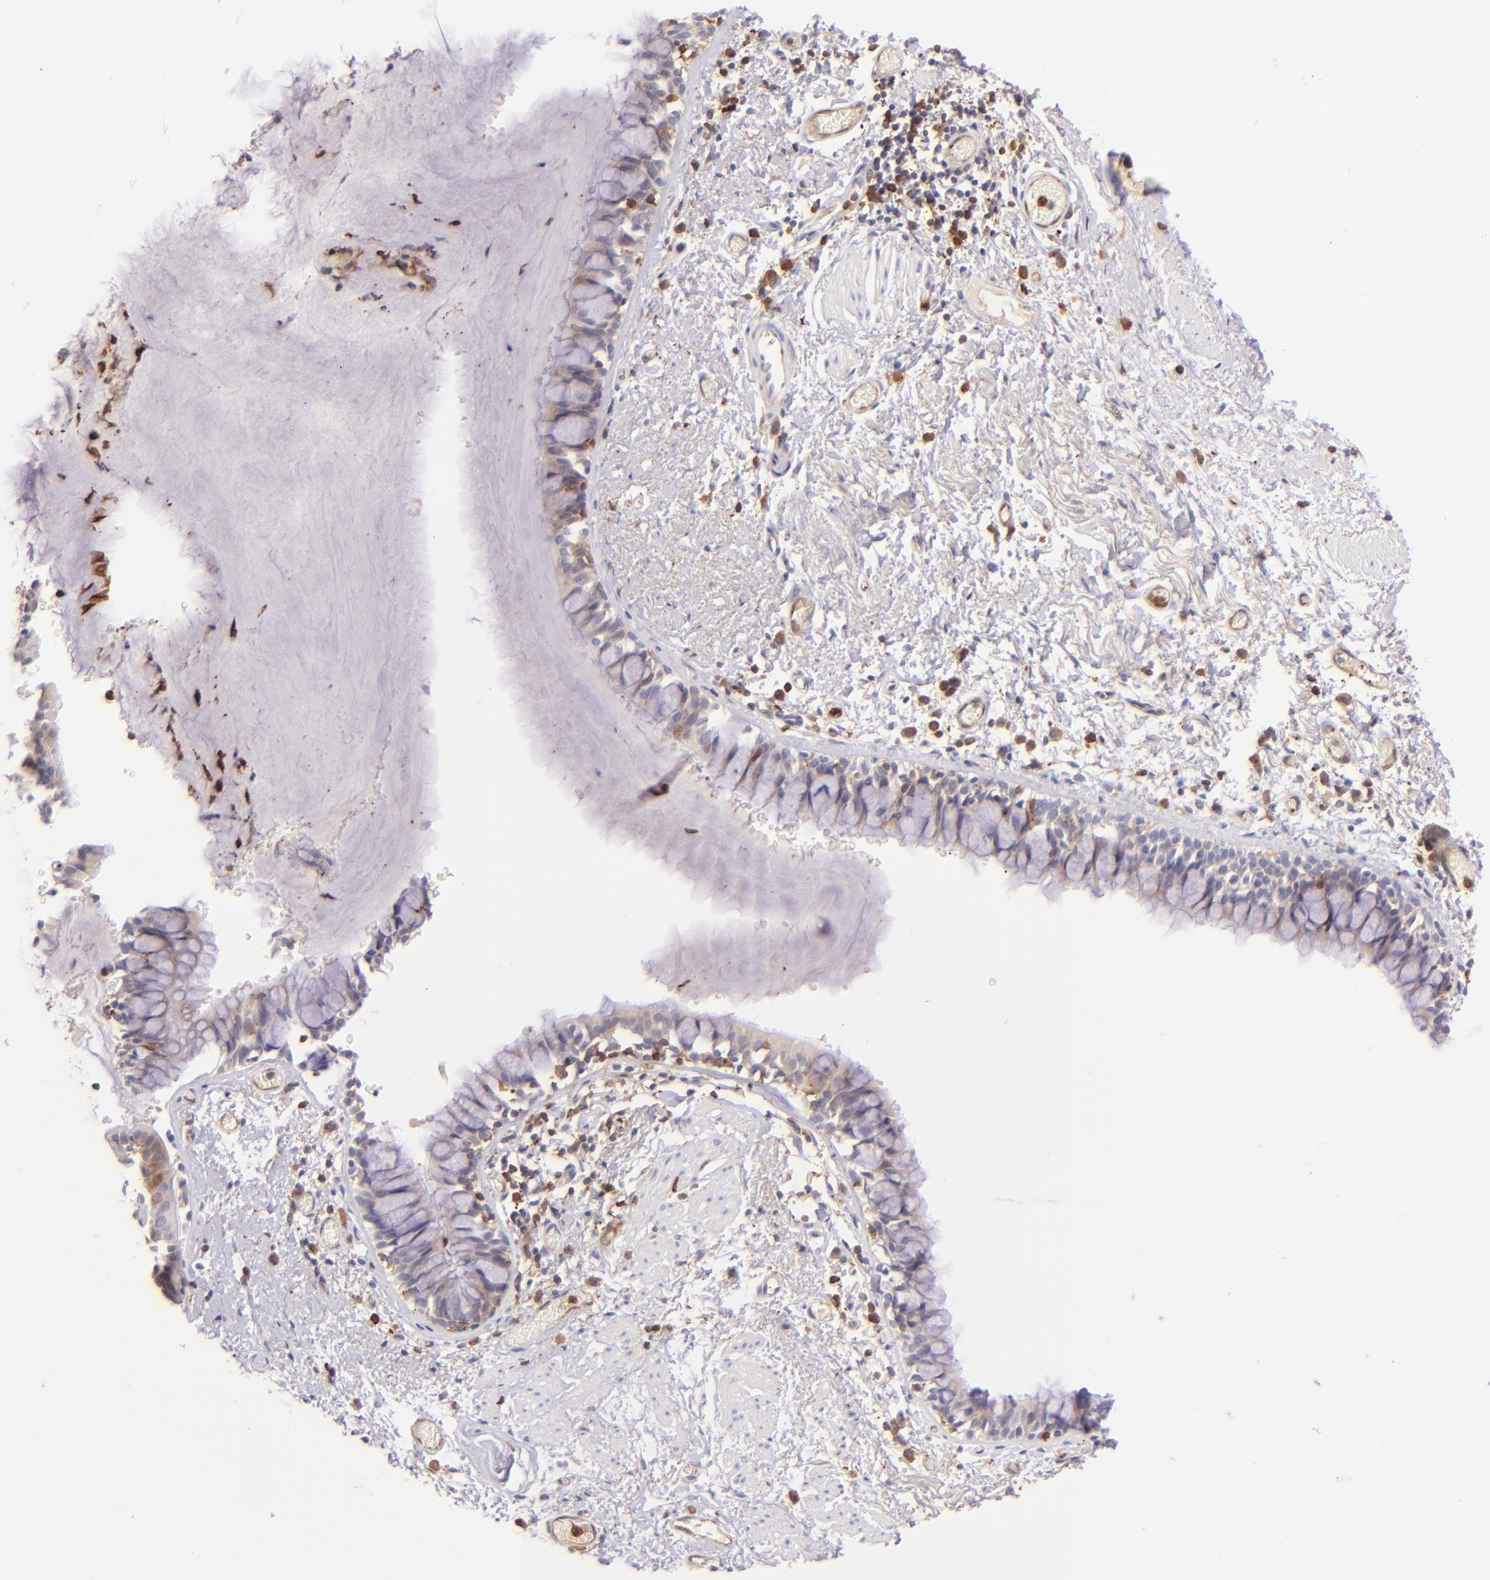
{"staining": {"intensity": "weak", "quantity": "25%-75%", "location": "cytoplasmic/membranous"}, "tissue": "bronchus", "cell_type": "Respiratory epithelial cells", "image_type": "normal", "snomed": [{"axis": "morphology", "description": "Normal tissue, NOS"}, {"axis": "topography", "description": "Lymph node of abdomen"}, {"axis": "topography", "description": "Lymph node of pelvis"}], "caption": "Protein expression analysis of benign bronchus reveals weak cytoplasmic/membranous staining in about 25%-75% of respiratory epithelial cells. (Brightfield microscopy of DAB IHC at high magnification).", "gene": "BTK", "patient": {"sex": "female", "age": 65}}